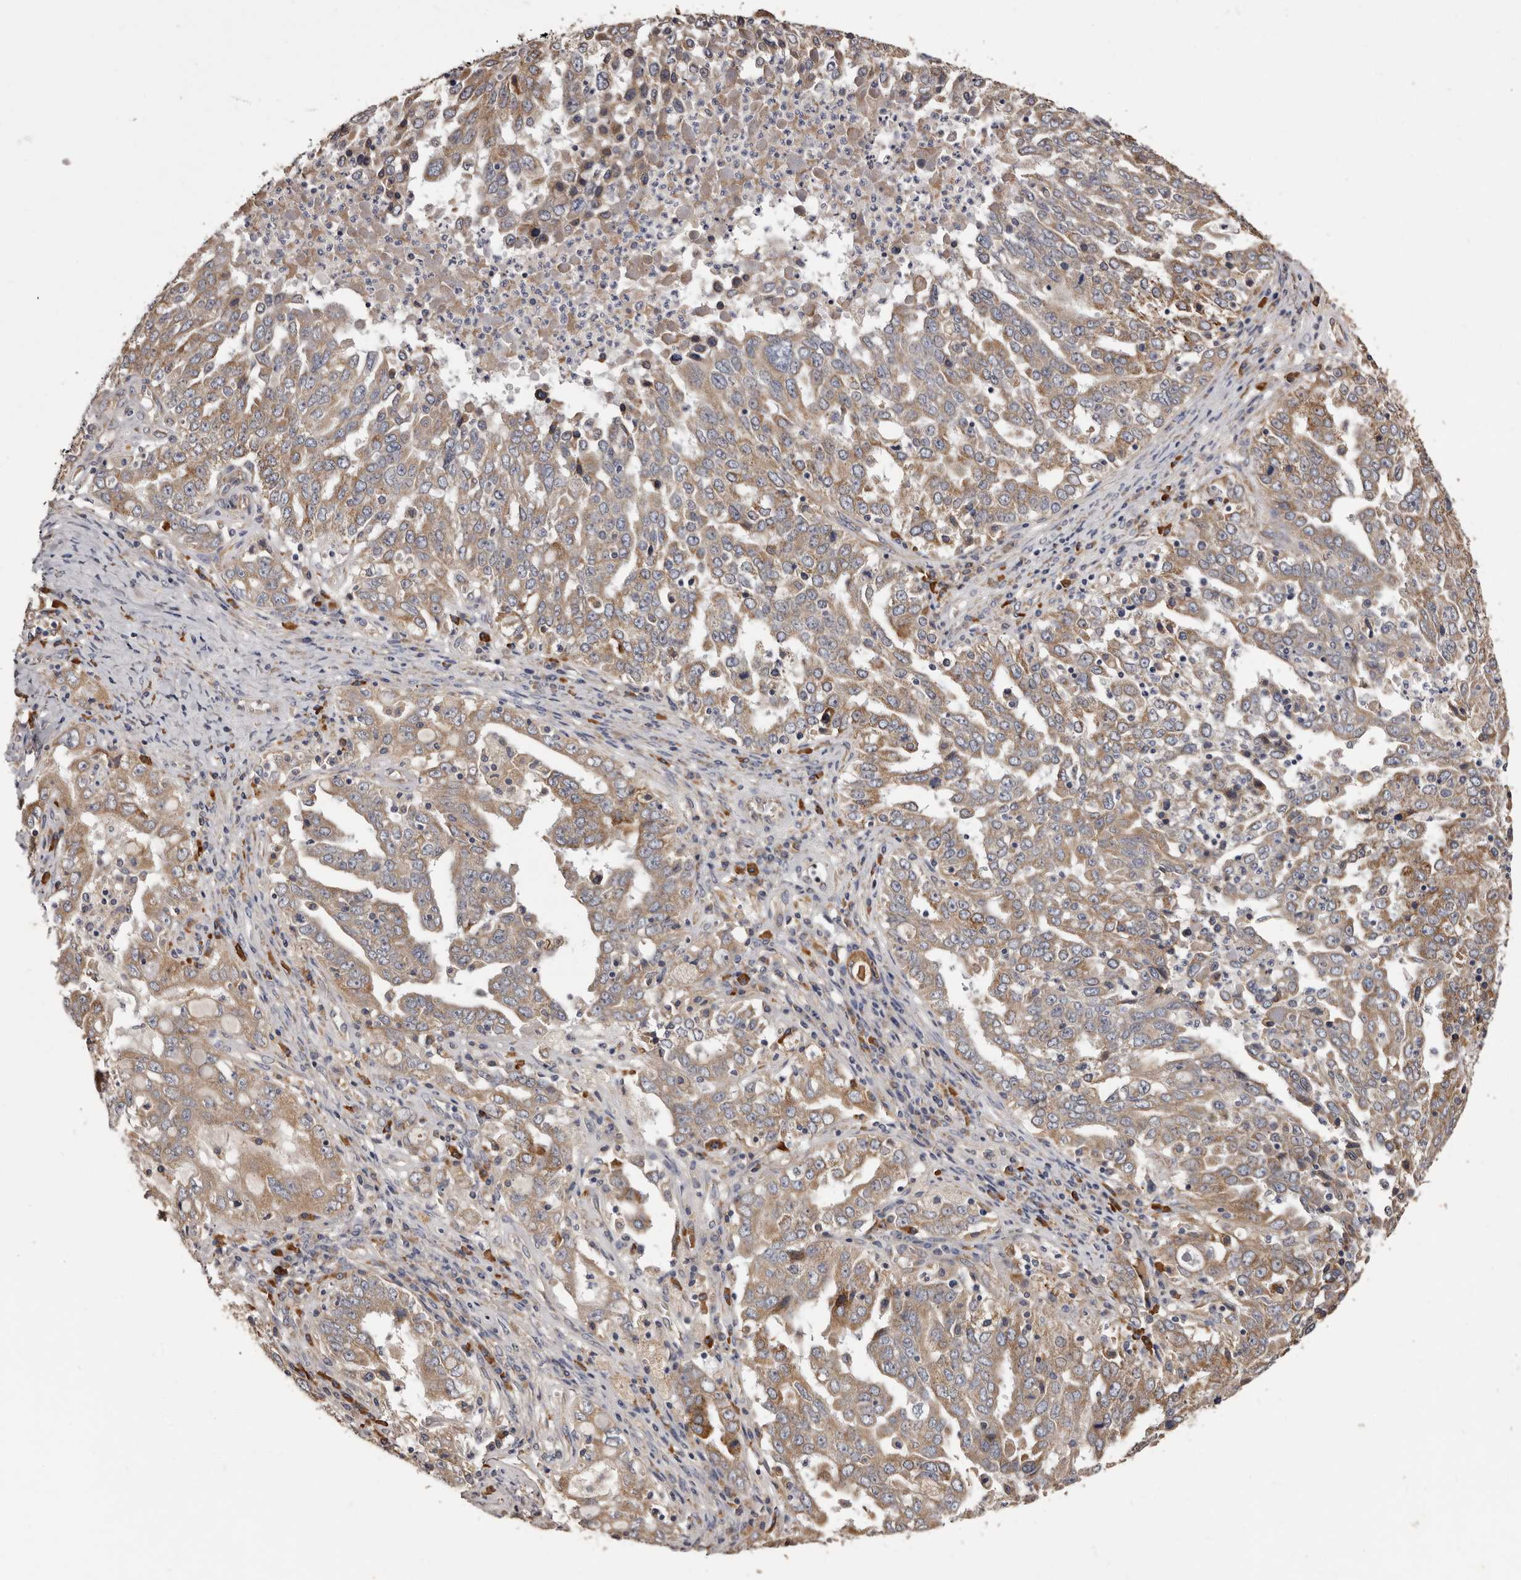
{"staining": {"intensity": "moderate", "quantity": ">75%", "location": "cytoplasmic/membranous"}, "tissue": "ovarian cancer", "cell_type": "Tumor cells", "image_type": "cancer", "snomed": [{"axis": "morphology", "description": "Carcinoma, endometroid"}, {"axis": "topography", "description": "Ovary"}], "caption": "The micrograph shows a brown stain indicating the presence of a protein in the cytoplasmic/membranous of tumor cells in ovarian cancer (endometroid carcinoma).", "gene": "ETNK1", "patient": {"sex": "female", "age": 62}}